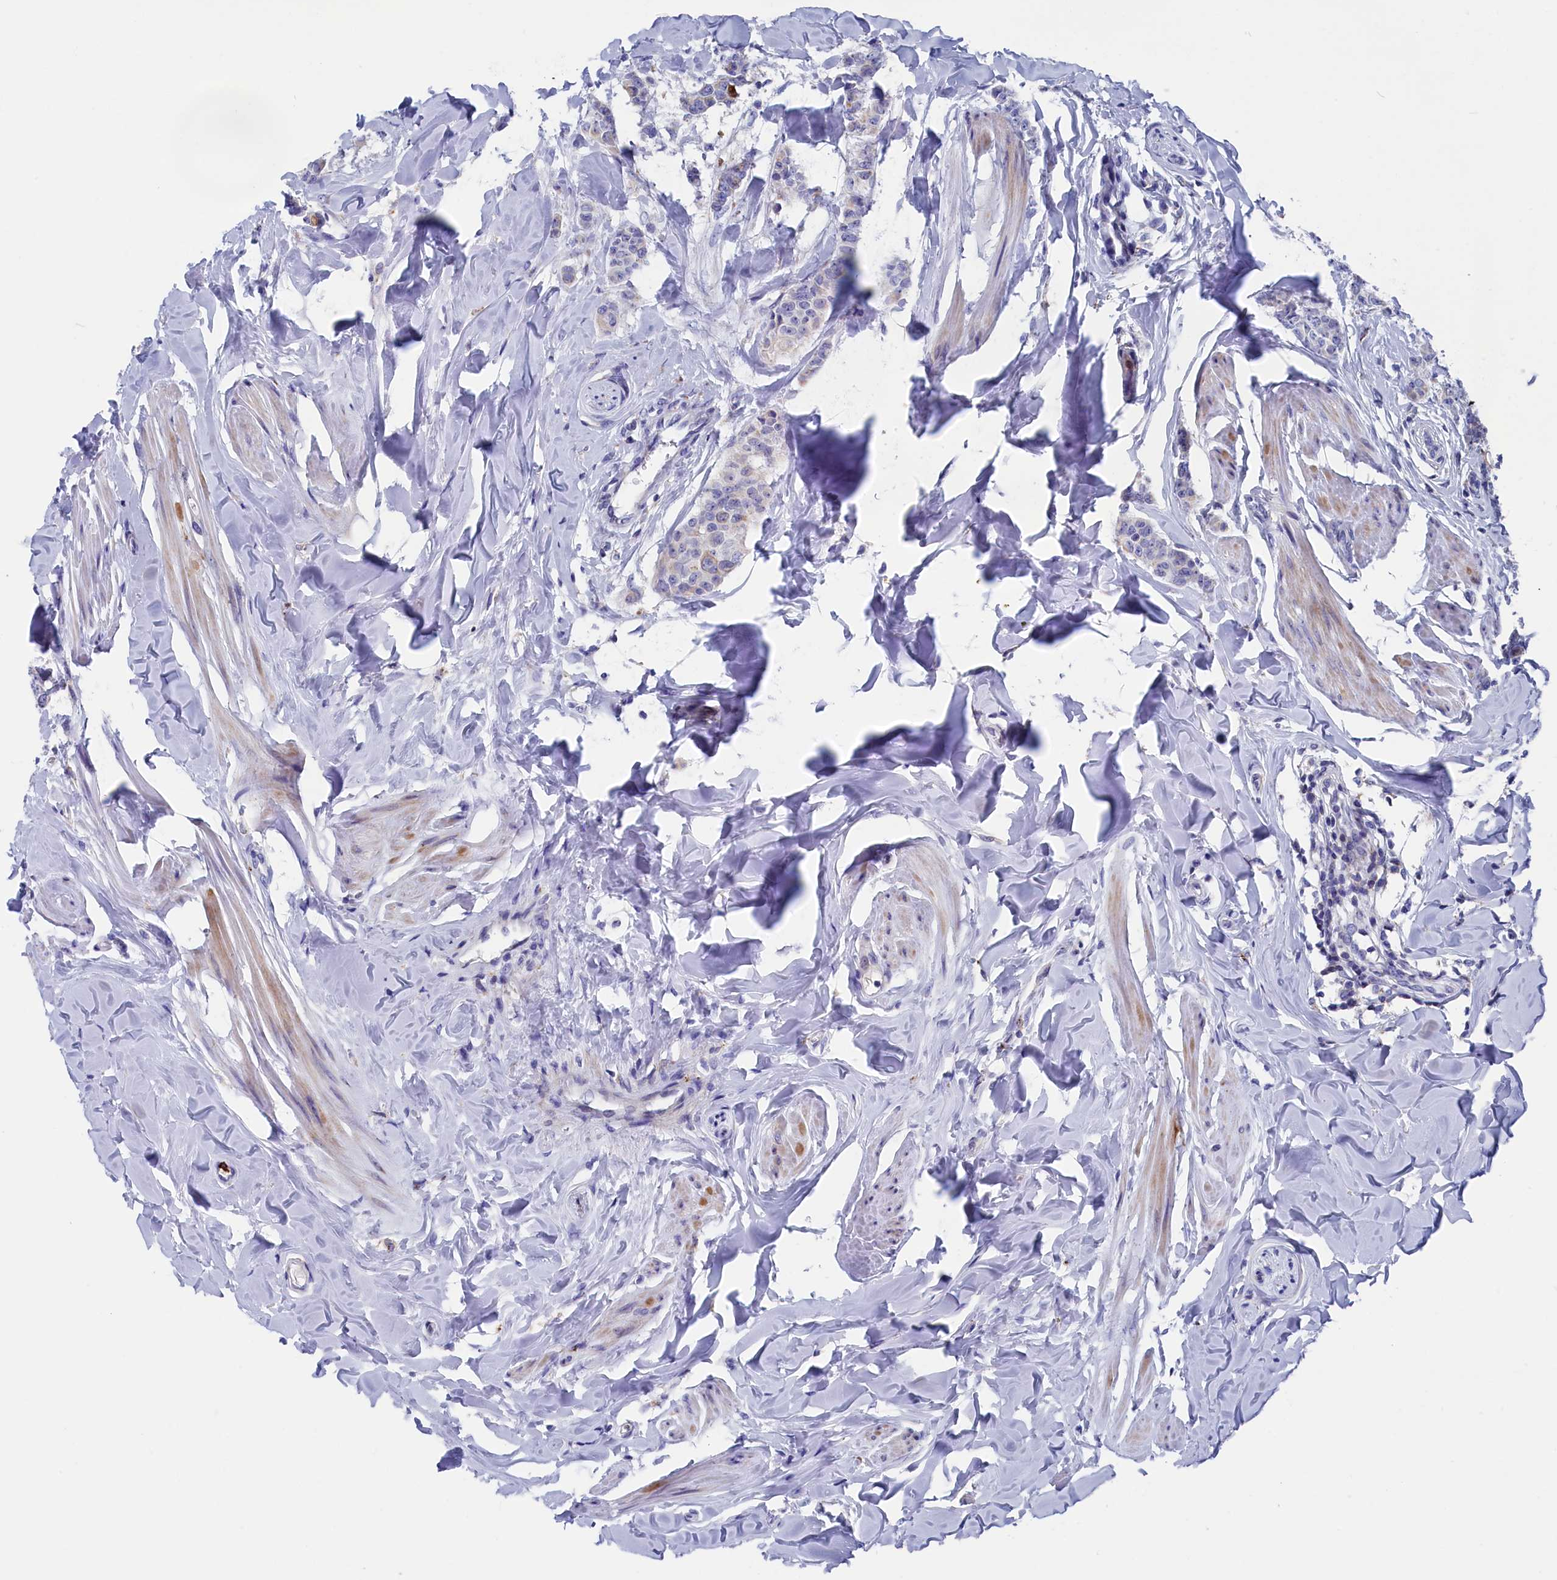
{"staining": {"intensity": "negative", "quantity": "none", "location": "none"}, "tissue": "breast cancer", "cell_type": "Tumor cells", "image_type": "cancer", "snomed": [{"axis": "morphology", "description": "Duct carcinoma"}, {"axis": "topography", "description": "Breast"}], "caption": "Protein analysis of breast cancer (intraductal carcinoma) demonstrates no significant positivity in tumor cells.", "gene": "NUDT7", "patient": {"sex": "female", "age": 40}}